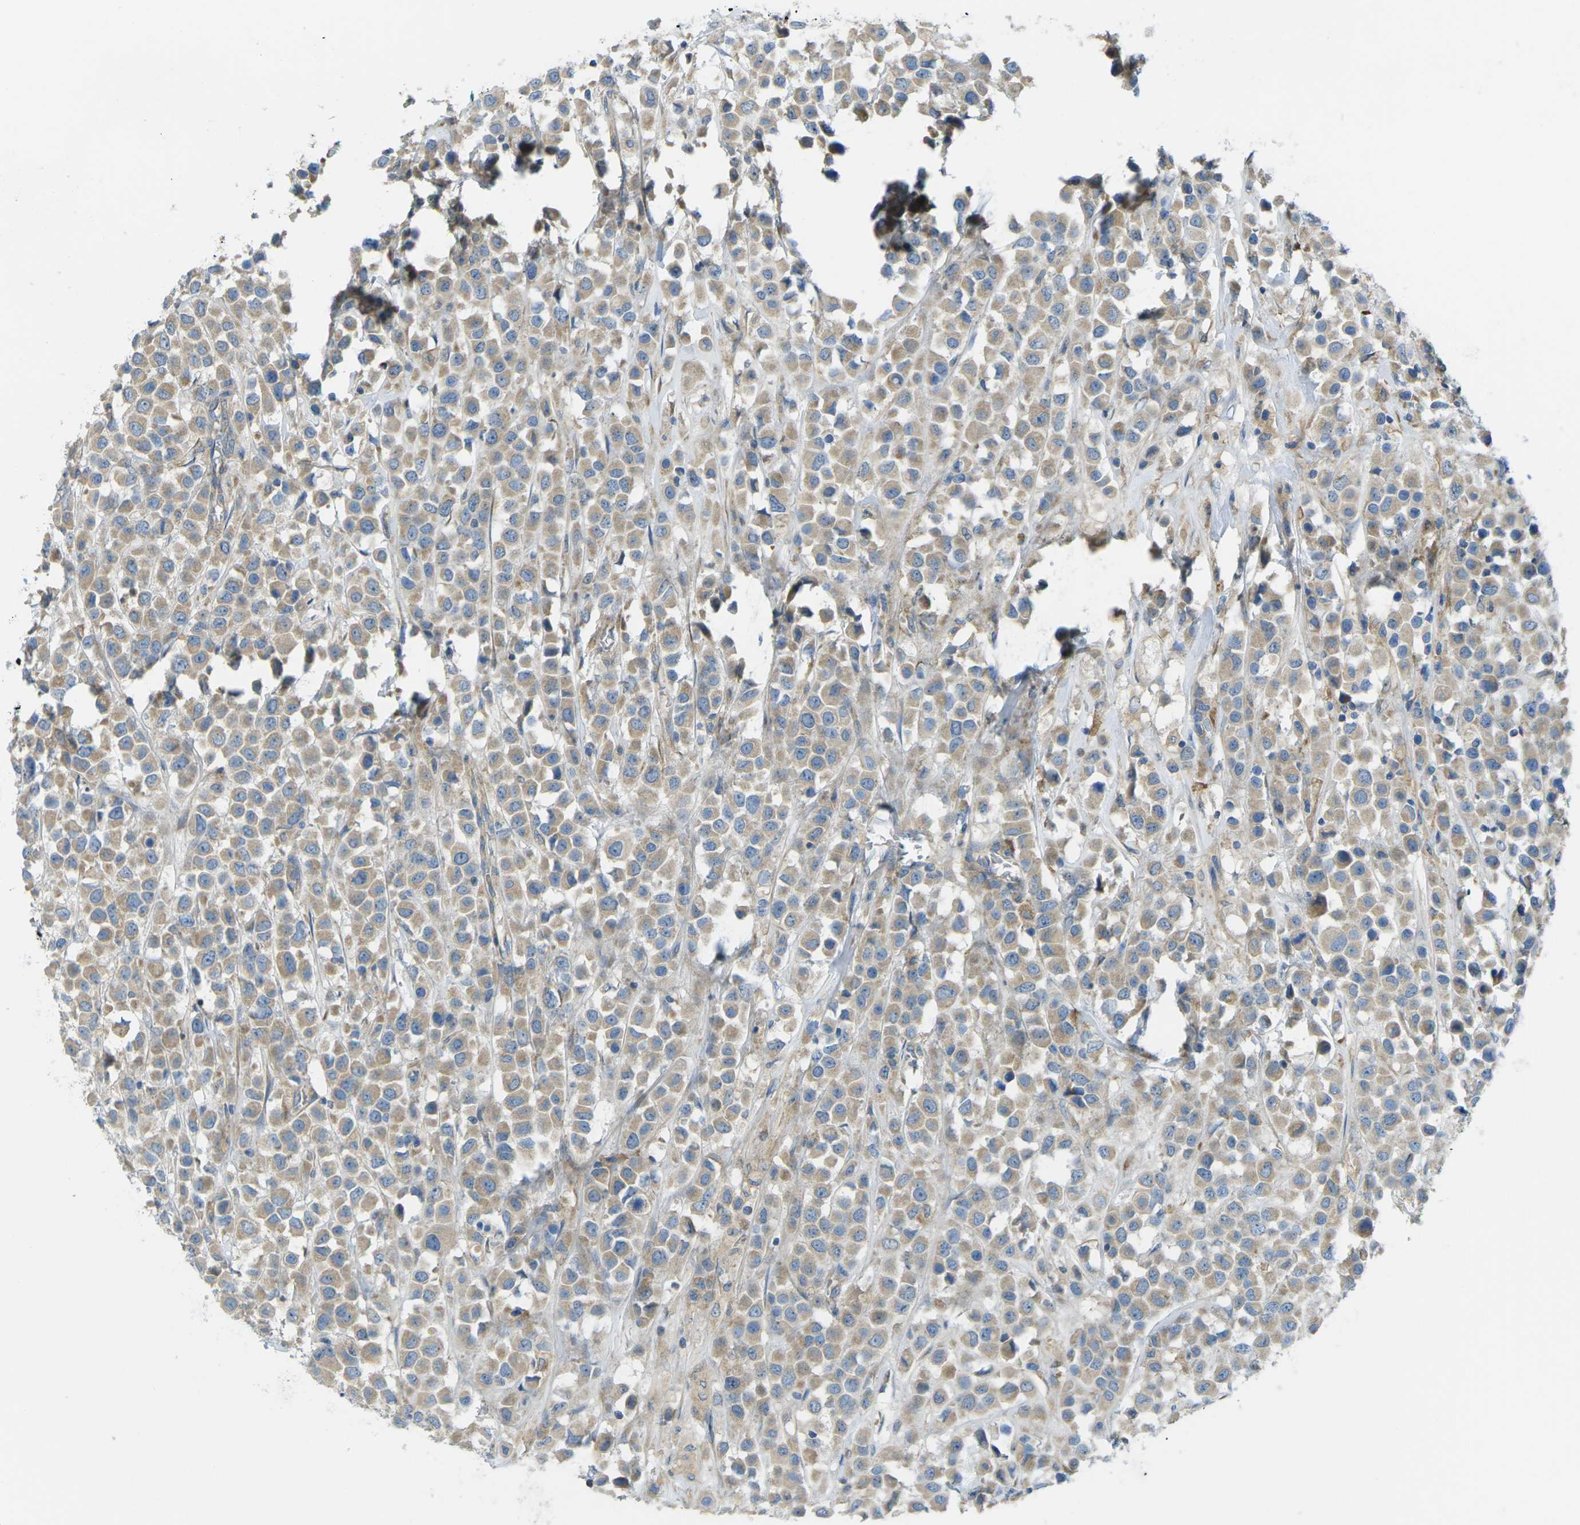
{"staining": {"intensity": "weak", "quantity": ">75%", "location": "cytoplasmic/membranous"}, "tissue": "breast cancer", "cell_type": "Tumor cells", "image_type": "cancer", "snomed": [{"axis": "morphology", "description": "Duct carcinoma"}, {"axis": "topography", "description": "Breast"}], "caption": "Breast cancer tissue demonstrates weak cytoplasmic/membranous staining in approximately >75% of tumor cells, visualized by immunohistochemistry.", "gene": "MYLK4", "patient": {"sex": "female", "age": 61}}